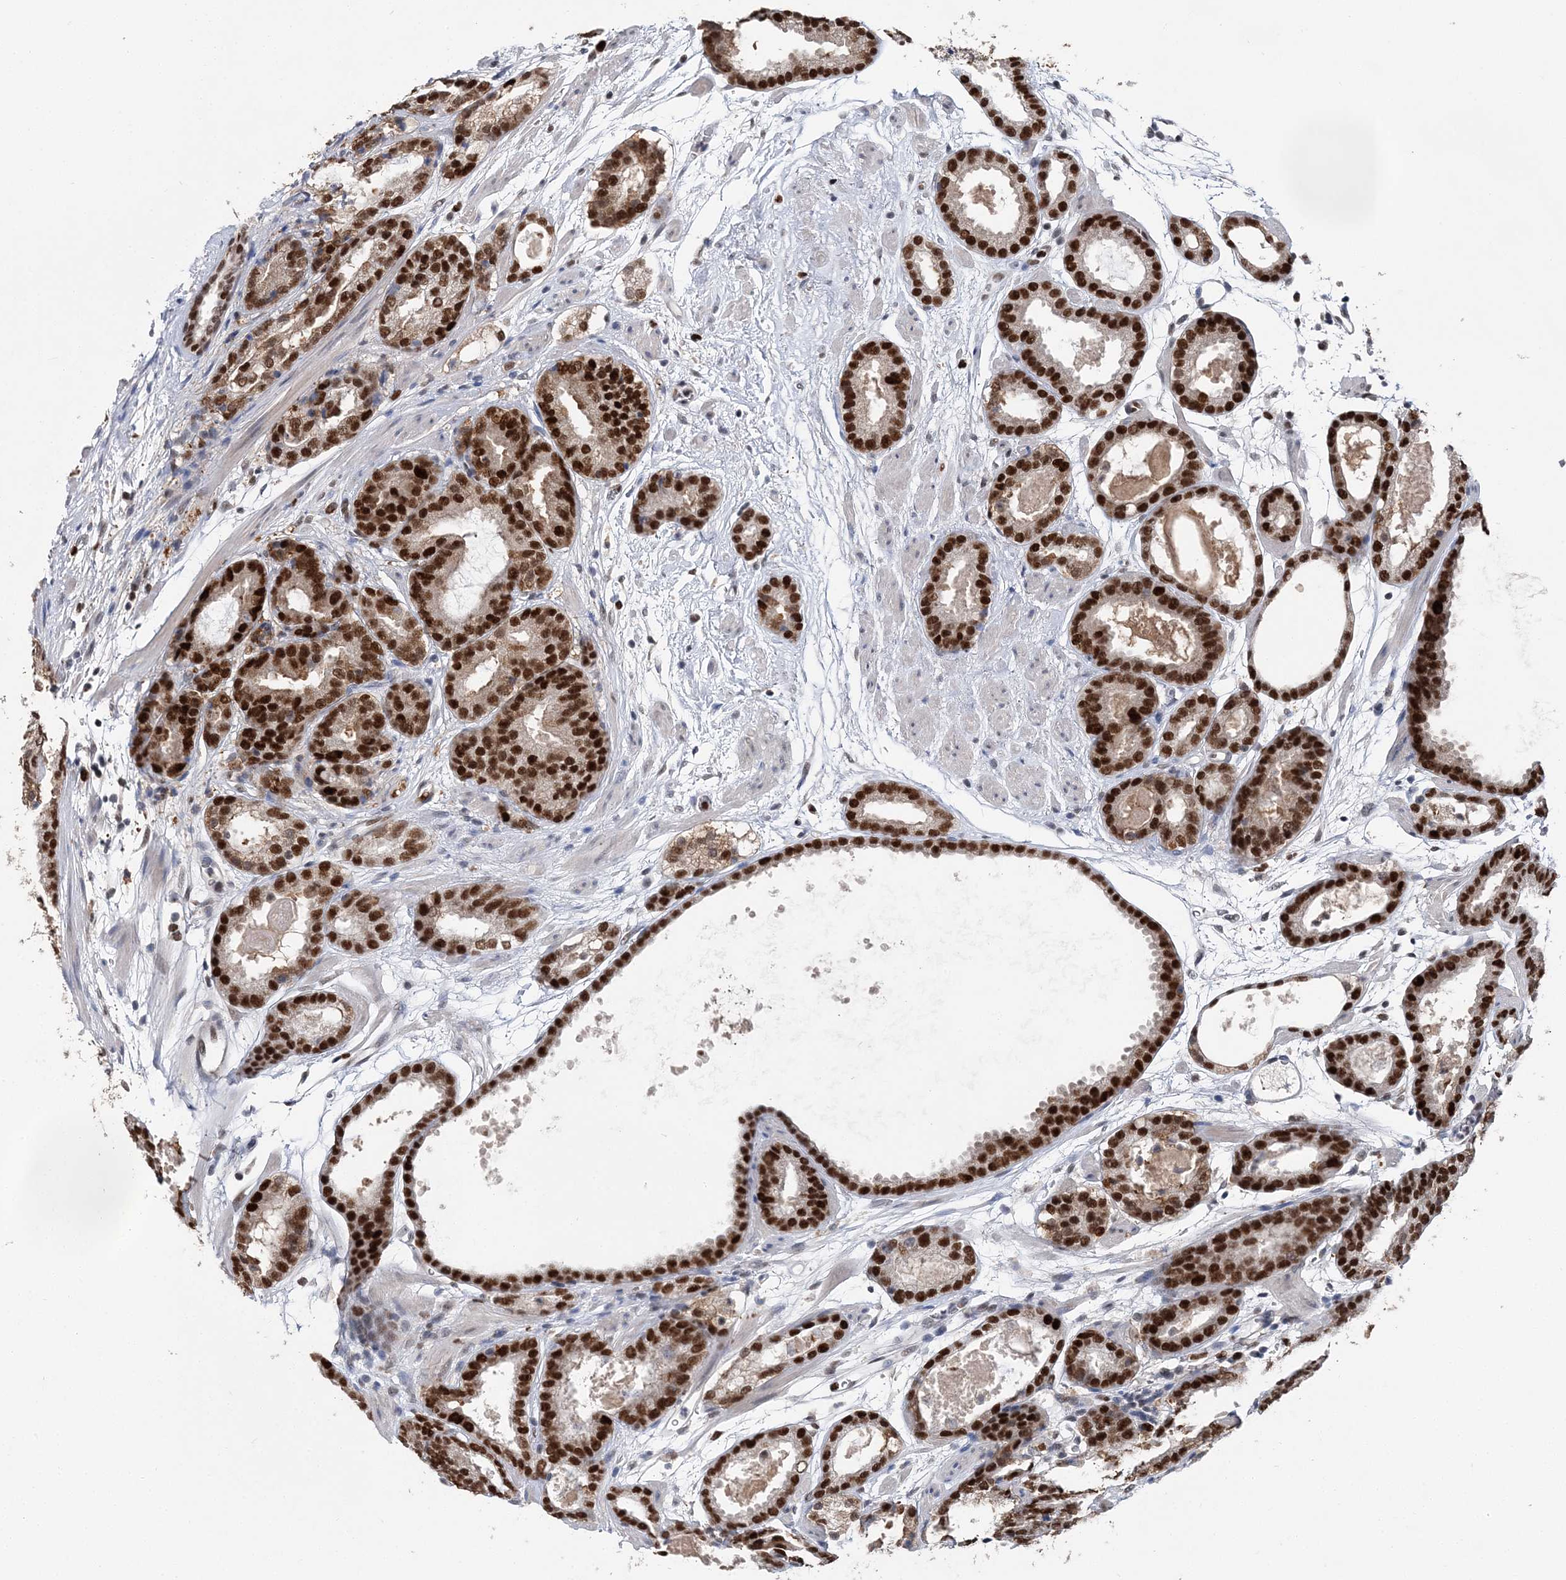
{"staining": {"intensity": "strong", "quantity": ">75%", "location": "nuclear"}, "tissue": "prostate cancer", "cell_type": "Tumor cells", "image_type": "cancer", "snomed": [{"axis": "morphology", "description": "Adenocarcinoma, Low grade"}, {"axis": "topography", "description": "Prostate"}], "caption": "Prostate adenocarcinoma (low-grade) stained with a brown dye shows strong nuclear positive staining in about >75% of tumor cells.", "gene": "HAT1", "patient": {"sex": "male", "age": 69}}